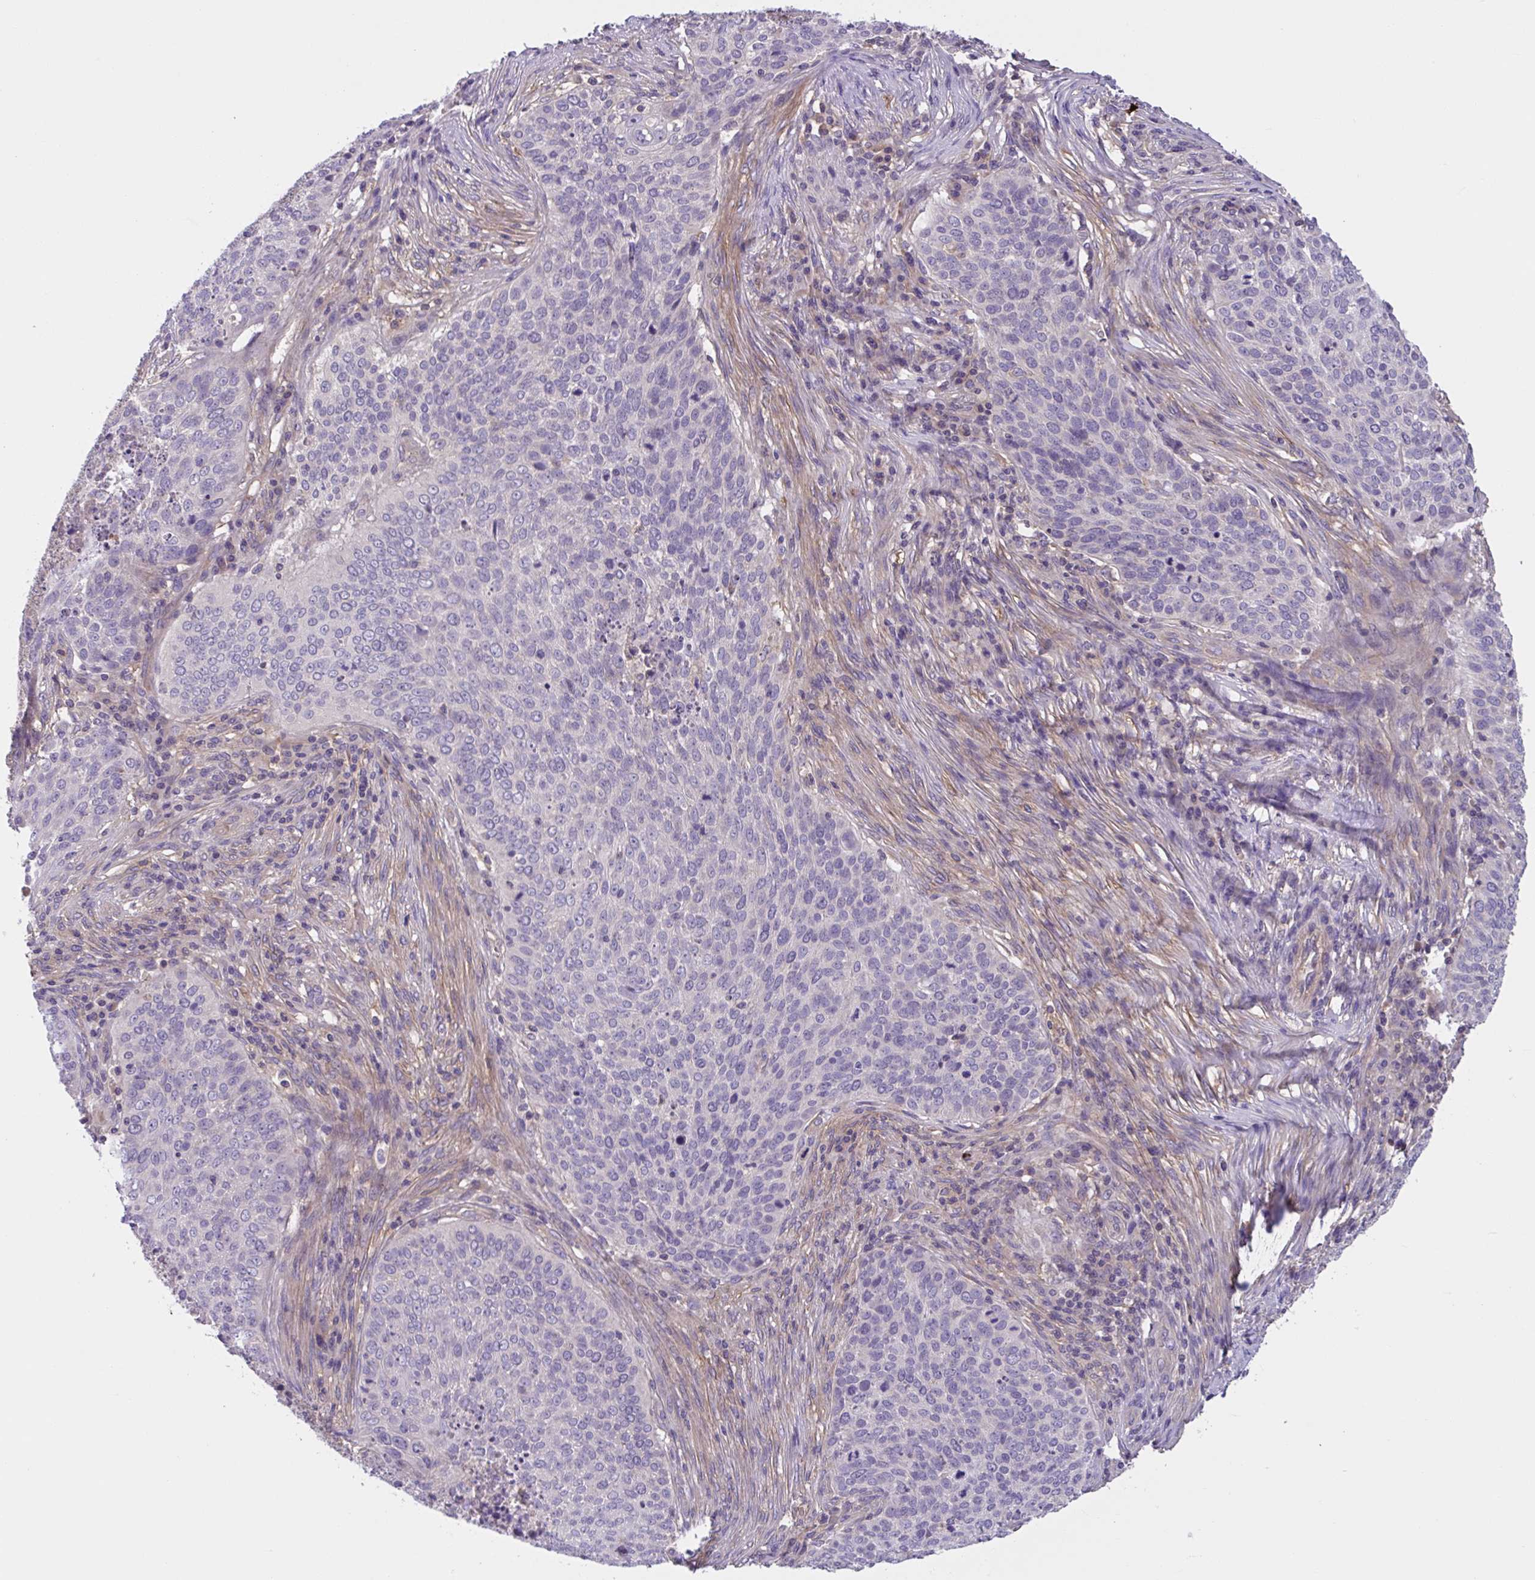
{"staining": {"intensity": "weak", "quantity": "<25%", "location": "cytoplasmic/membranous"}, "tissue": "lung cancer", "cell_type": "Tumor cells", "image_type": "cancer", "snomed": [{"axis": "morphology", "description": "Squamous cell carcinoma, NOS"}, {"axis": "topography", "description": "Lung"}], "caption": "Lung squamous cell carcinoma was stained to show a protein in brown. There is no significant positivity in tumor cells.", "gene": "WNT9B", "patient": {"sex": "male", "age": 63}}